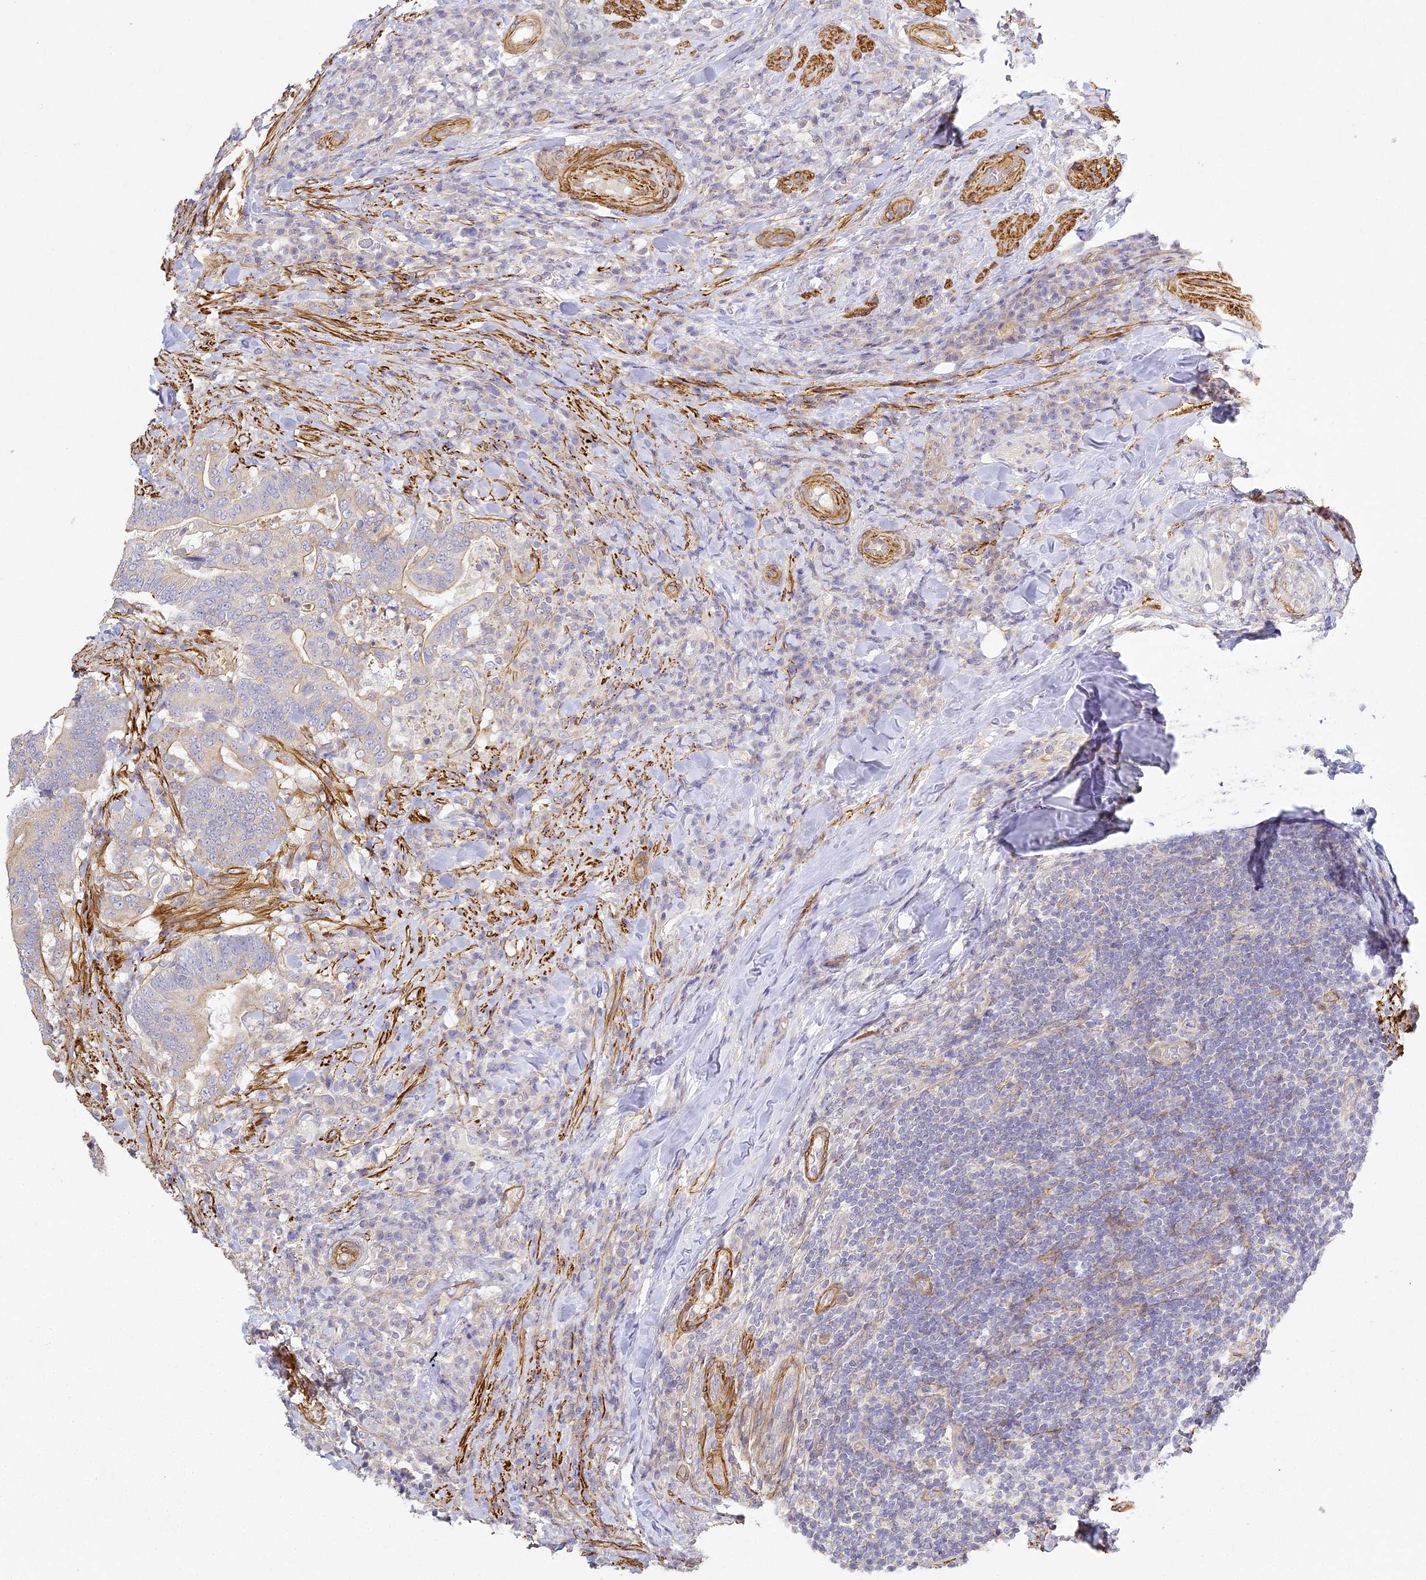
{"staining": {"intensity": "weak", "quantity": "<25%", "location": "cytoplasmic/membranous"}, "tissue": "colorectal cancer", "cell_type": "Tumor cells", "image_type": "cancer", "snomed": [{"axis": "morphology", "description": "Adenocarcinoma, NOS"}, {"axis": "topography", "description": "Colon"}], "caption": "Histopathology image shows no protein positivity in tumor cells of adenocarcinoma (colorectal) tissue.", "gene": "MED28", "patient": {"sex": "female", "age": 66}}